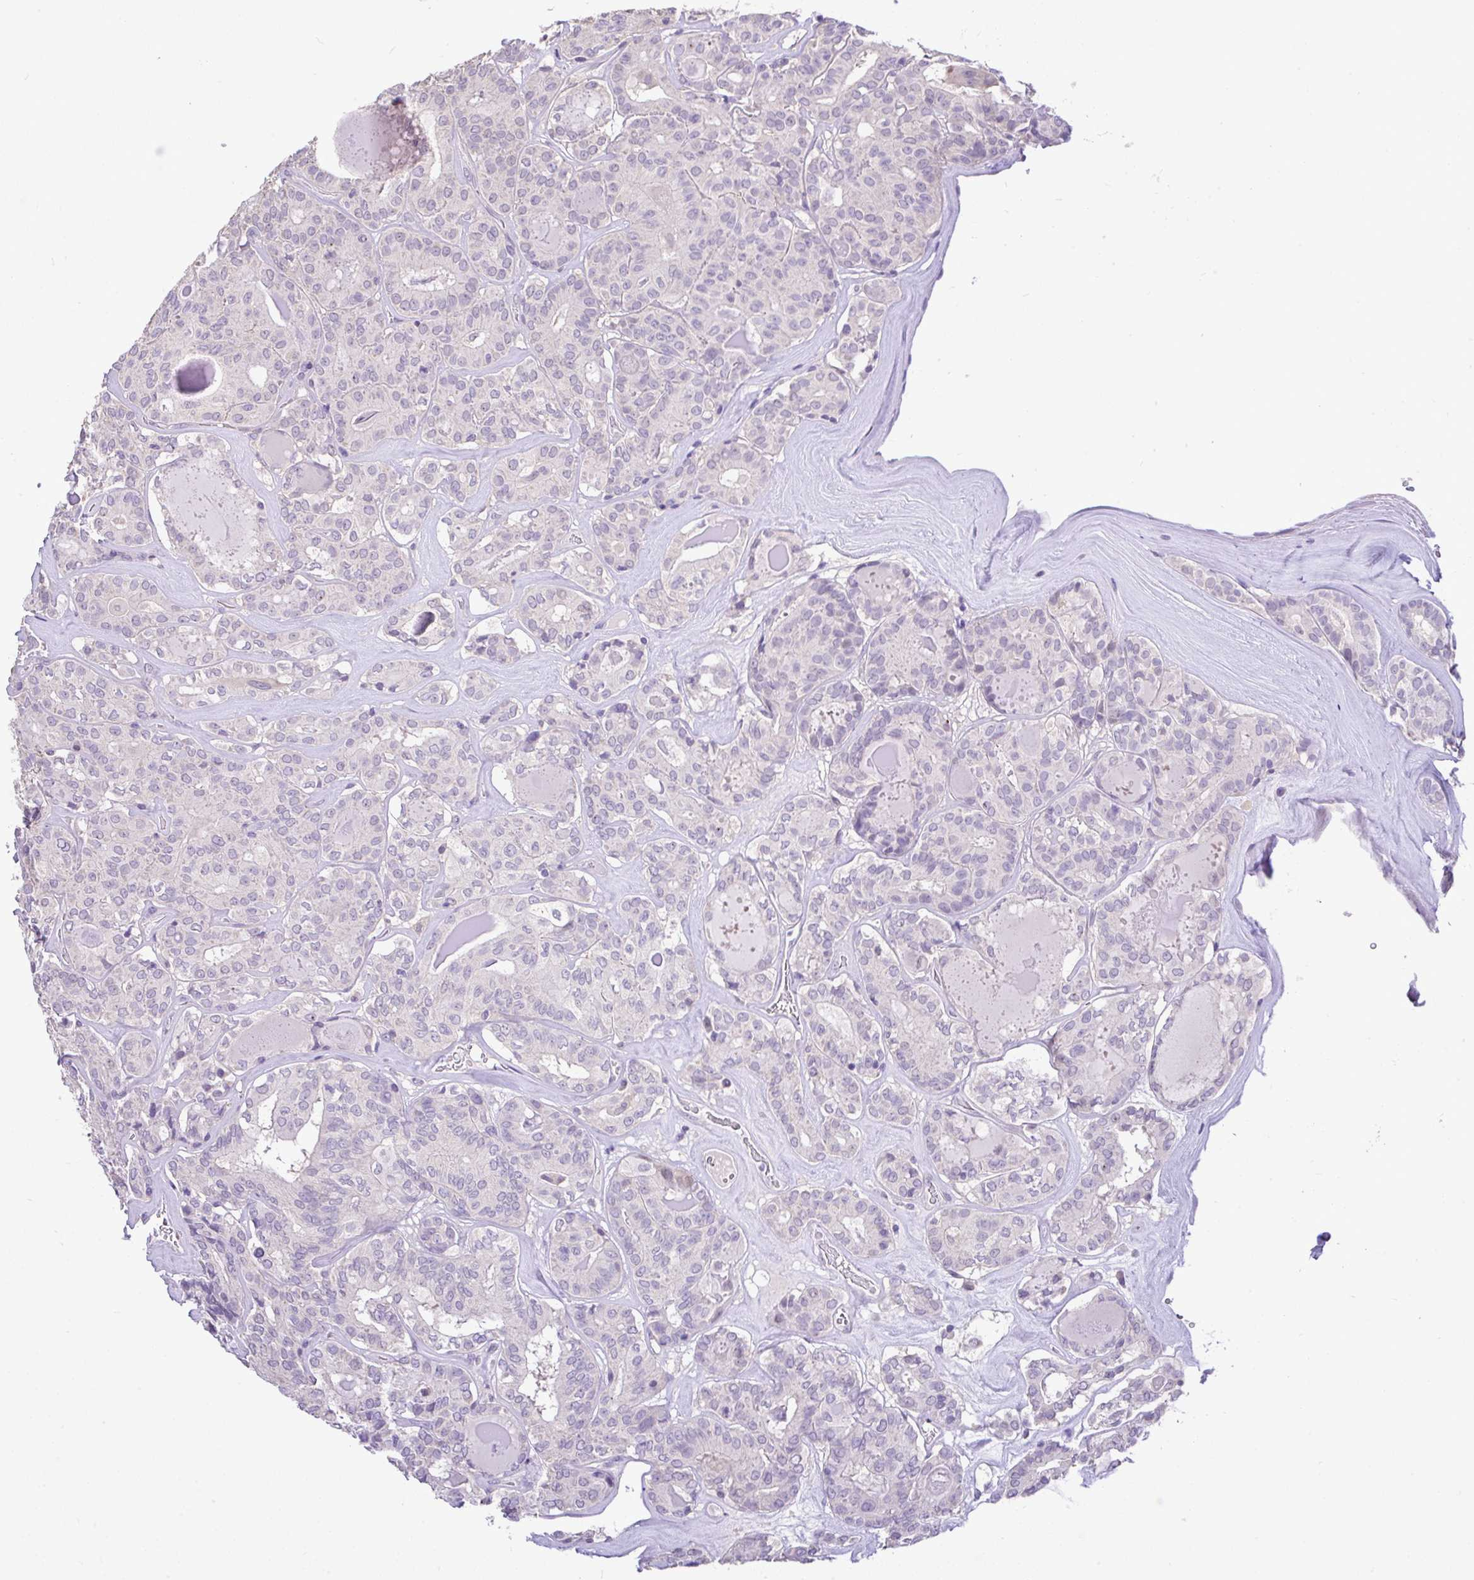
{"staining": {"intensity": "negative", "quantity": "none", "location": "none"}, "tissue": "thyroid cancer", "cell_type": "Tumor cells", "image_type": "cancer", "snomed": [{"axis": "morphology", "description": "Papillary adenocarcinoma, NOS"}, {"axis": "topography", "description": "Thyroid gland"}], "caption": "Immunohistochemistry (IHC) histopathology image of neoplastic tissue: human thyroid papillary adenocarcinoma stained with DAB displays no significant protein expression in tumor cells. (DAB immunohistochemistry (IHC) visualized using brightfield microscopy, high magnification).", "gene": "CTU1", "patient": {"sex": "female", "age": 72}}